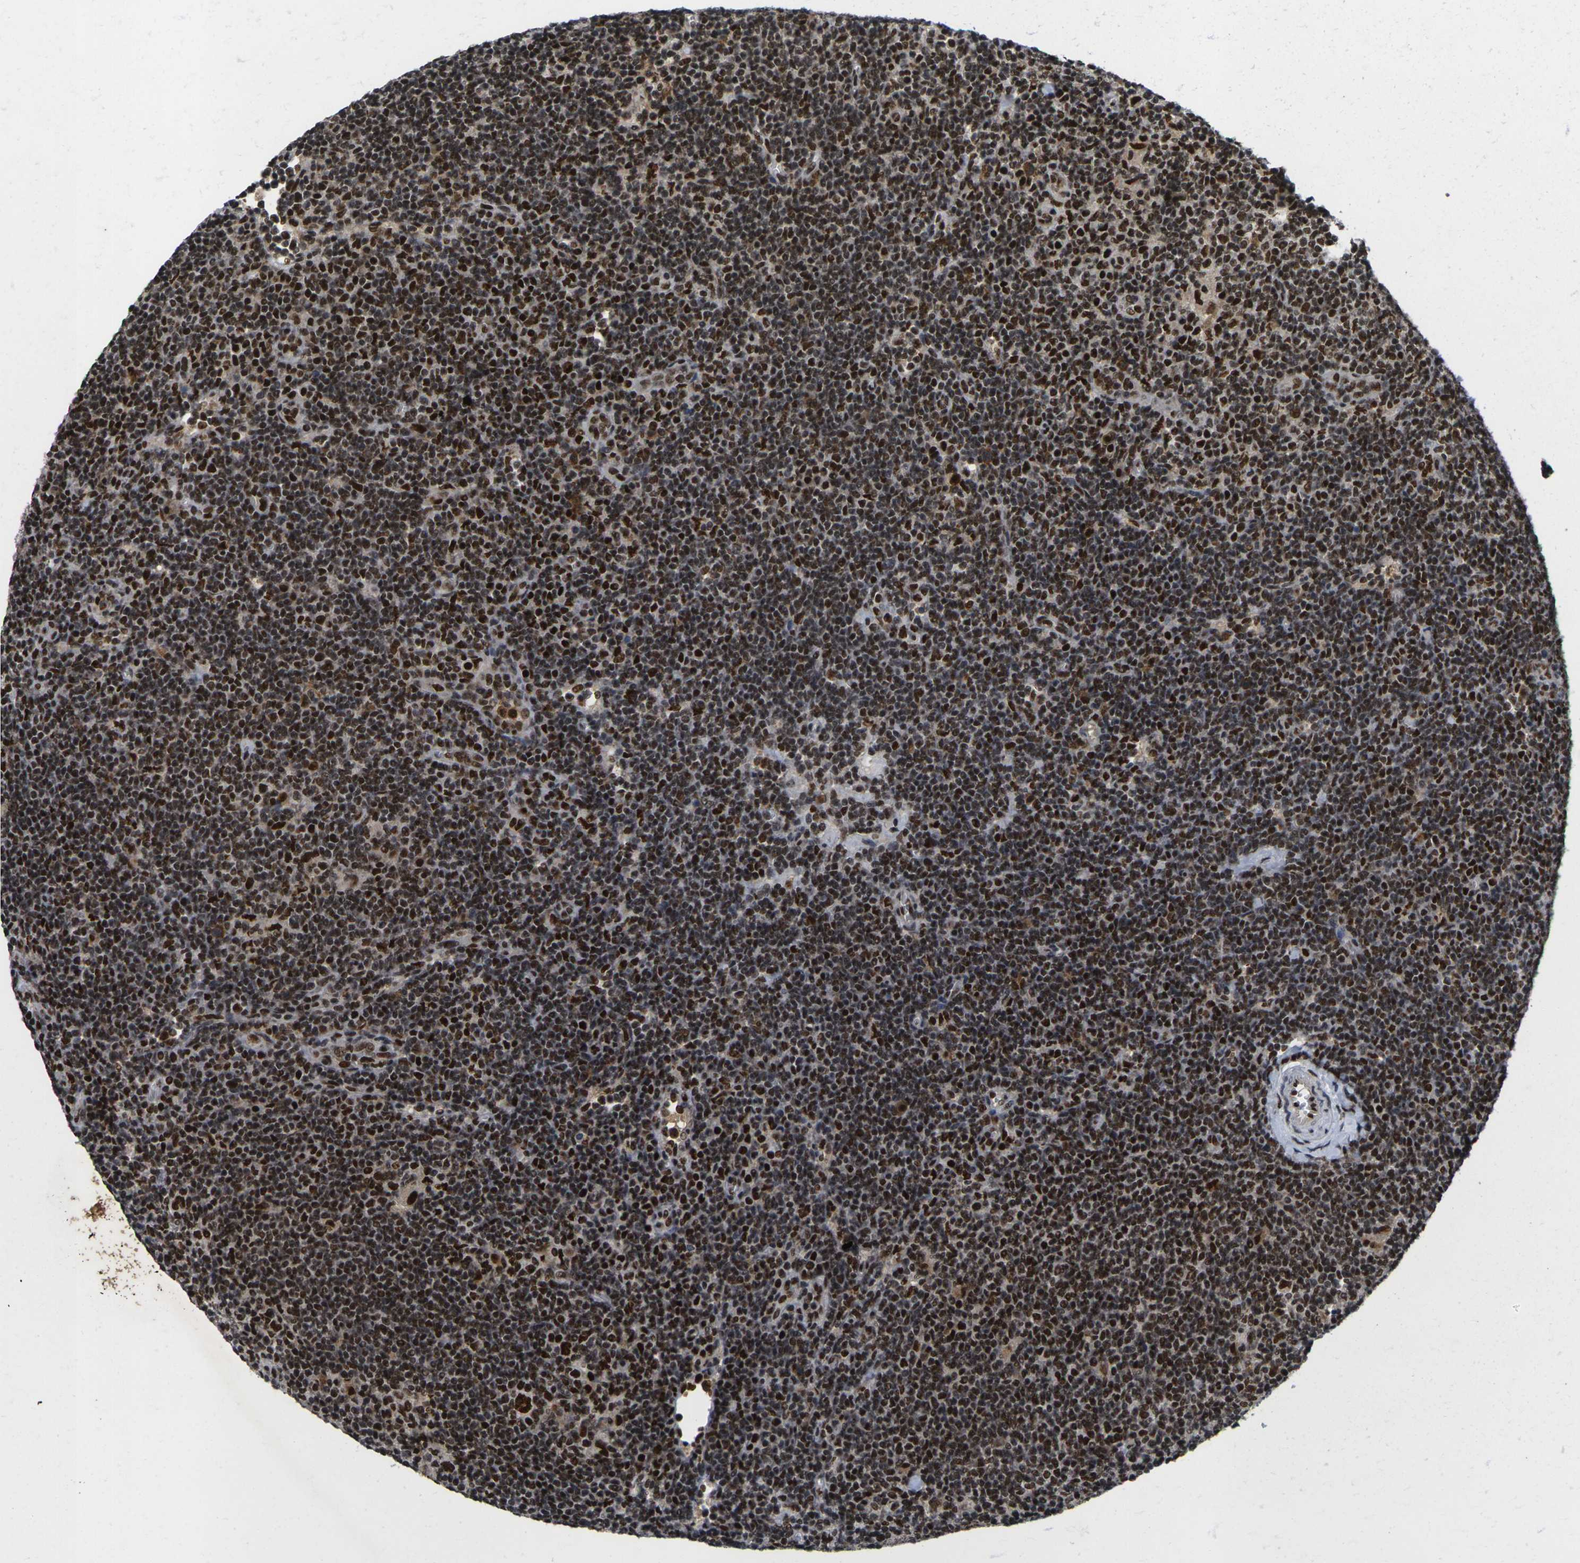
{"staining": {"intensity": "strong", "quantity": ">75%", "location": "nuclear"}, "tissue": "lymphoma", "cell_type": "Tumor cells", "image_type": "cancer", "snomed": [{"axis": "morphology", "description": "Hodgkin's disease, NOS"}, {"axis": "topography", "description": "Lymph node"}], "caption": "Hodgkin's disease stained with immunohistochemistry (IHC) shows strong nuclear positivity in about >75% of tumor cells. The staining was performed using DAB, with brown indicating positive protein expression. Nuclei are stained blue with hematoxylin.", "gene": "GTF2E1", "patient": {"sex": "female", "age": 57}}